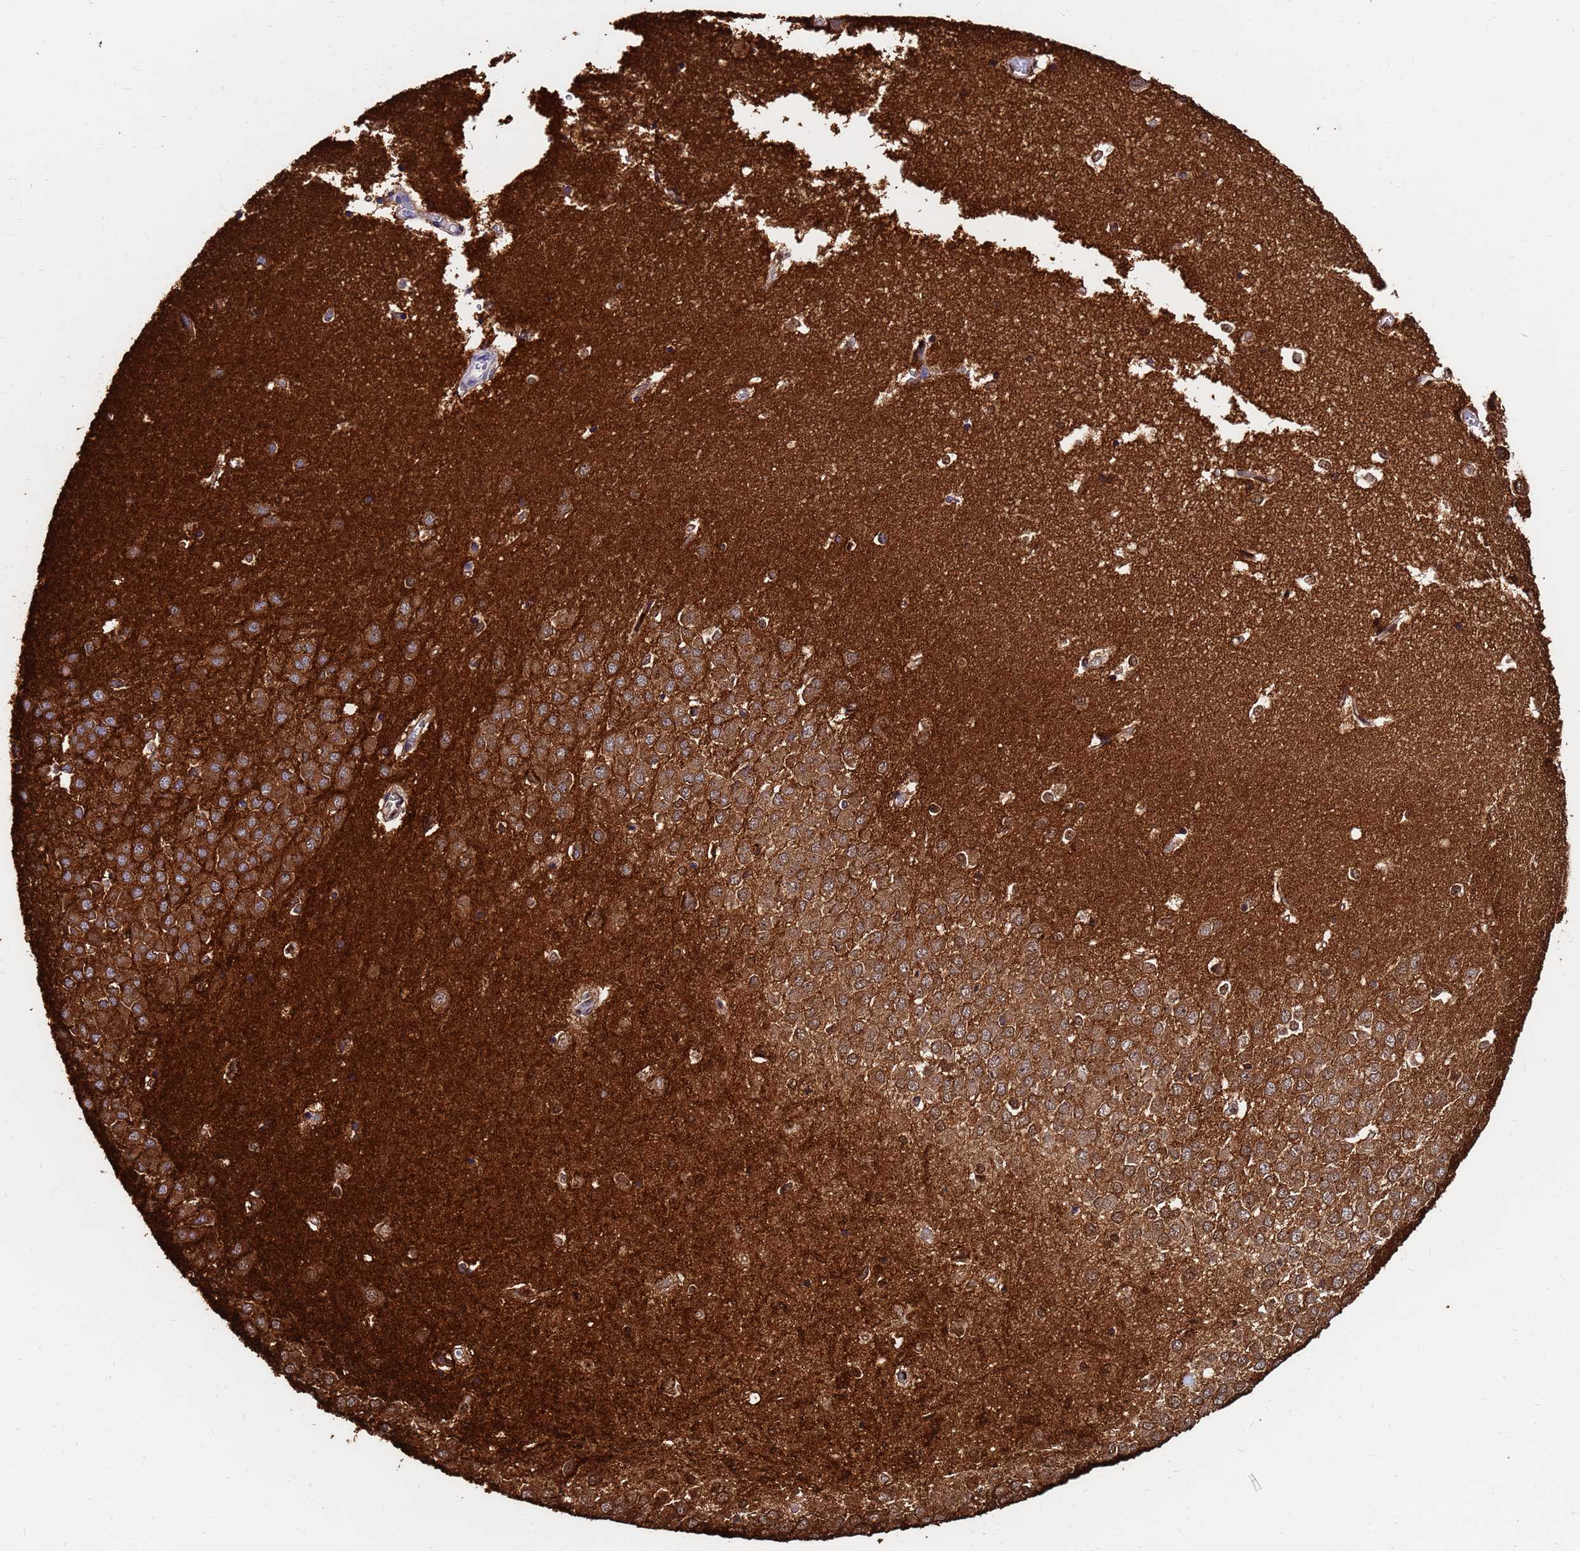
{"staining": {"intensity": "strong", "quantity": ">75%", "location": "cytoplasmic/membranous,nuclear"}, "tissue": "hippocampus", "cell_type": "Glial cells", "image_type": "normal", "snomed": [{"axis": "morphology", "description": "Normal tissue, NOS"}, {"axis": "topography", "description": "Hippocampus"}], "caption": "Immunohistochemistry (IHC) photomicrograph of benign hippocampus: hippocampus stained using IHC shows high levels of strong protein expression localized specifically in the cytoplasmic/membranous,nuclear of glial cells, appearing as a cytoplasmic/membranous,nuclear brown color.", "gene": "BASP1", "patient": {"sex": "male", "age": 45}}